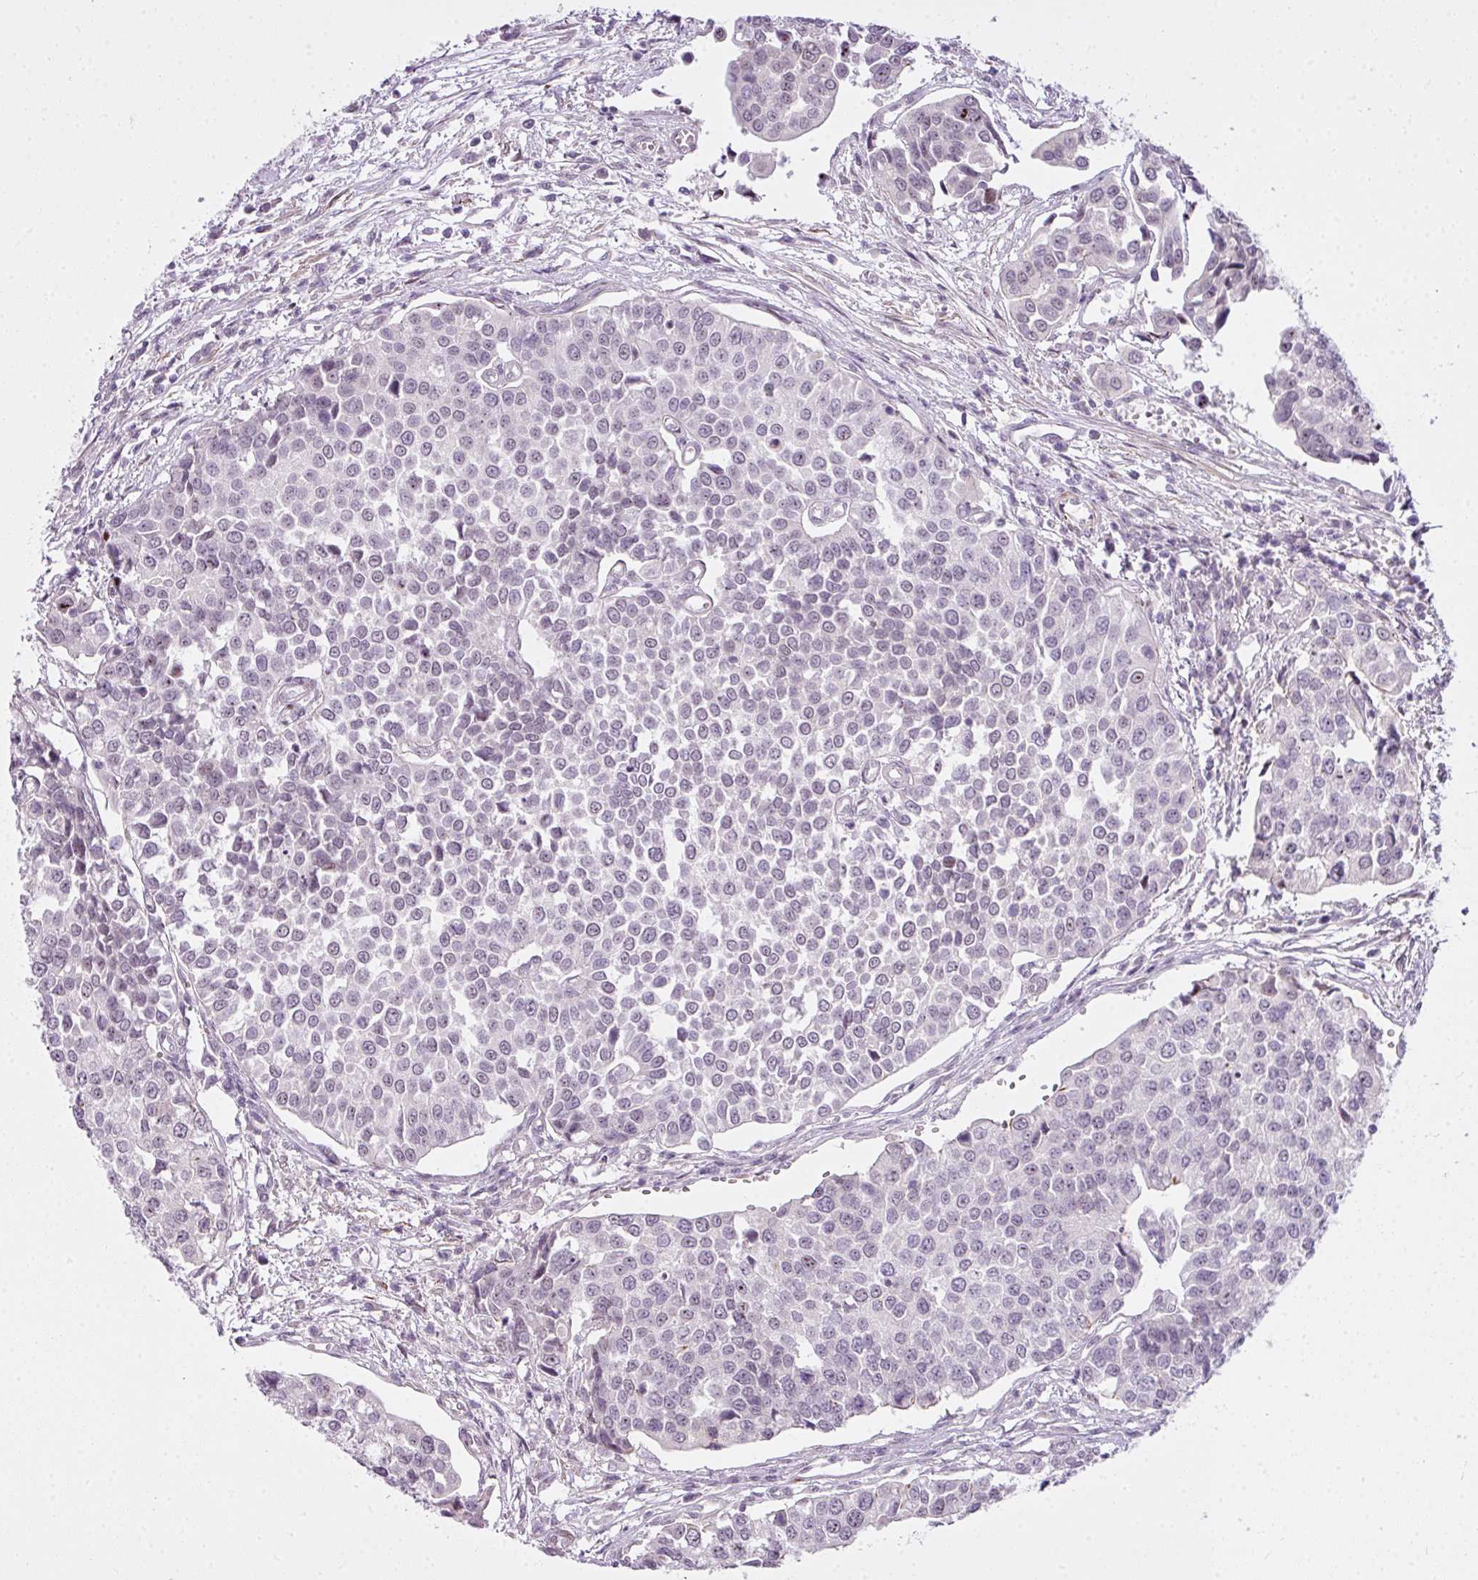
{"staining": {"intensity": "weak", "quantity": "<25%", "location": "nuclear"}, "tissue": "urothelial cancer", "cell_type": "Tumor cells", "image_type": "cancer", "snomed": [{"axis": "morphology", "description": "Urothelial carcinoma, Low grade"}, {"axis": "topography", "description": "Urinary bladder"}], "caption": "Protein analysis of urothelial cancer exhibits no significant positivity in tumor cells. (DAB IHC, high magnification).", "gene": "ZNF688", "patient": {"sex": "female", "age": 78}}